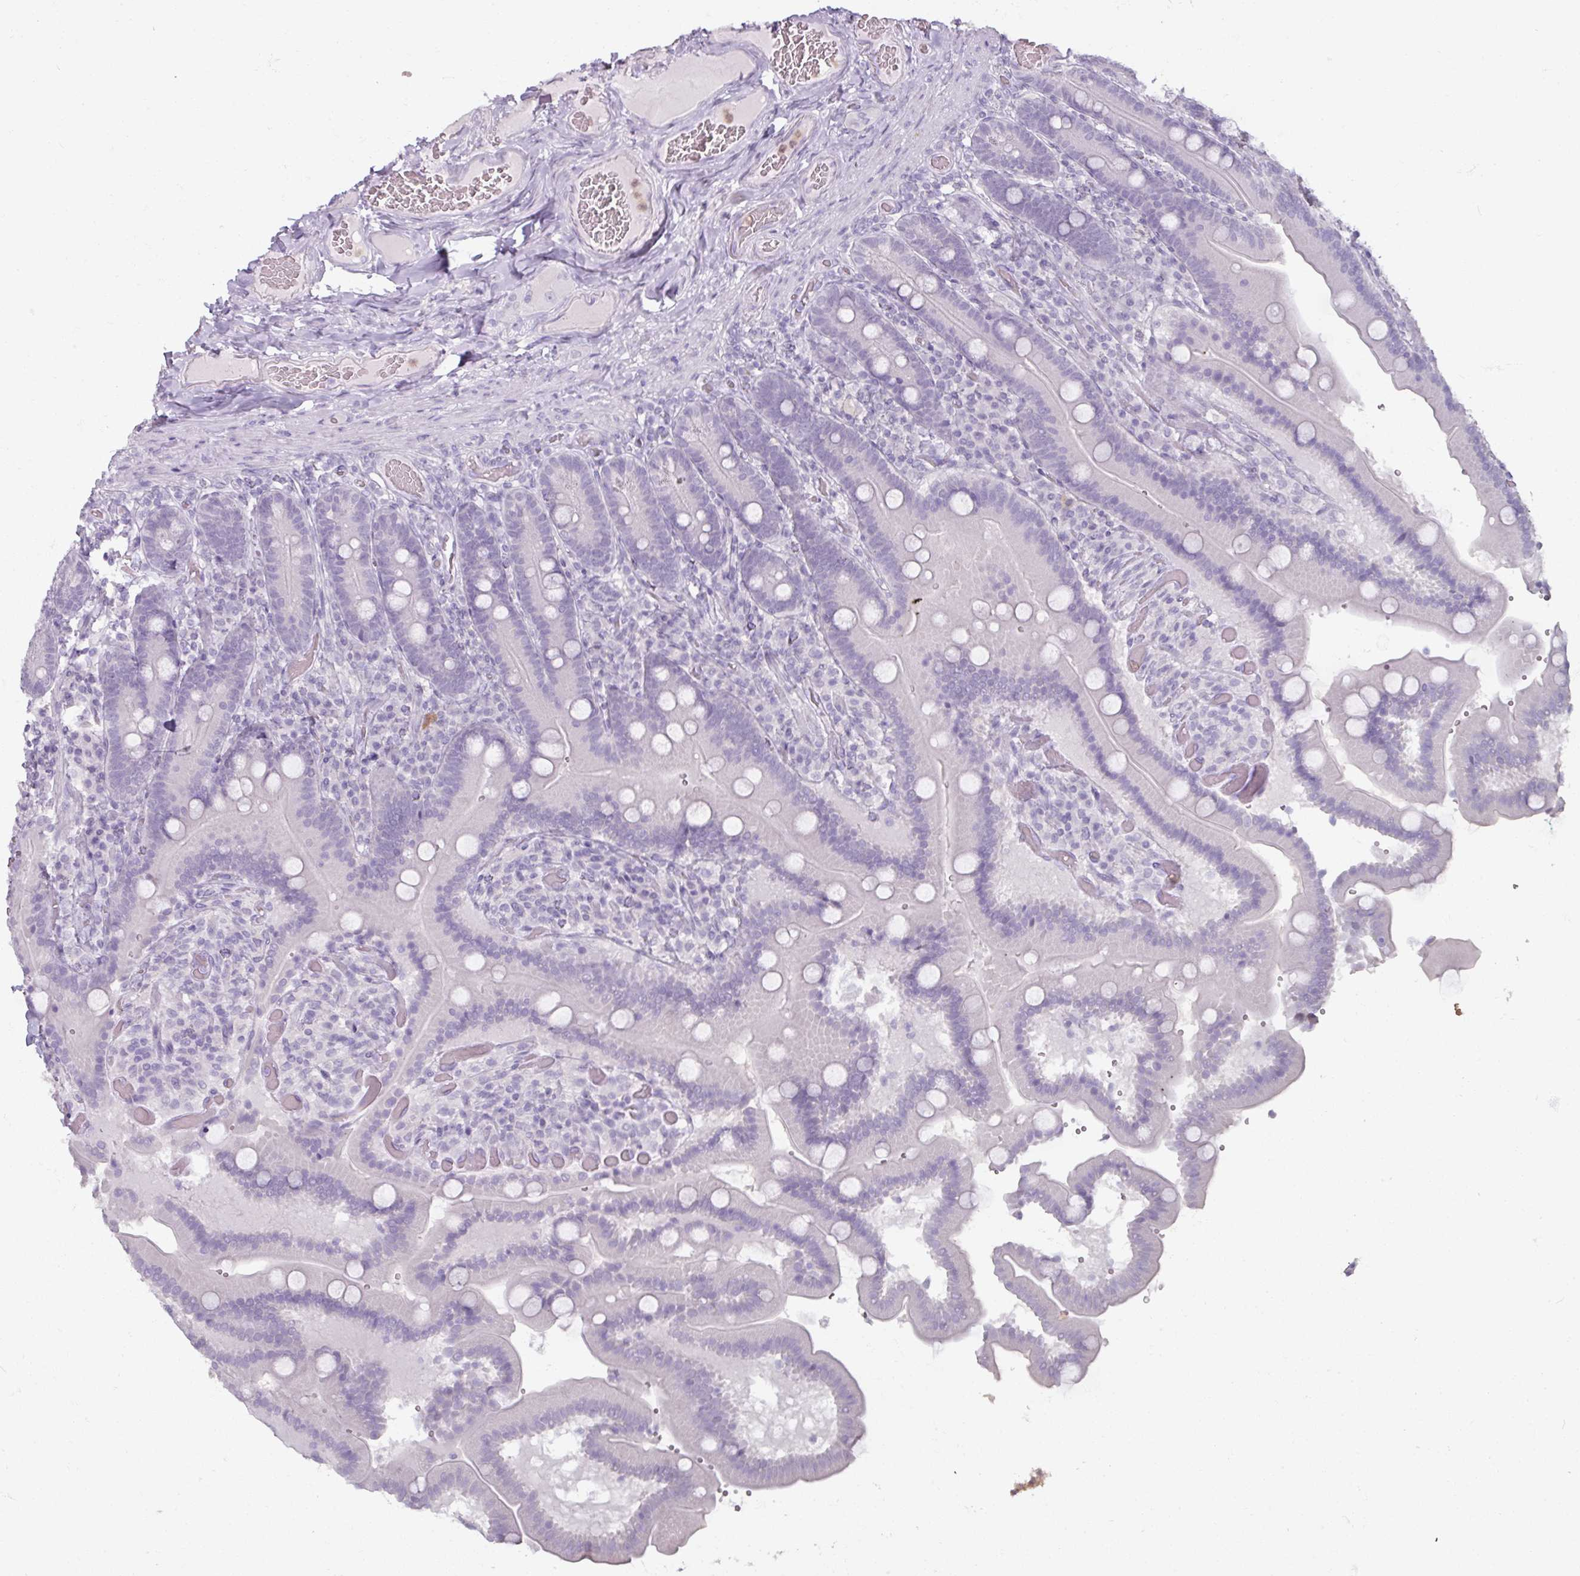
{"staining": {"intensity": "negative", "quantity": "none", "location": "none"}, "tissue": "duodenum", "cell_type": "Glandular cells", "image_type": "normal", "snomed": [{"axis": "morphology", "description": "Normal tissue, NOS"}, {"axis": "topography", "description": "Duodenum"}], "caption": "High power microscopy photomicrograph of an immunohistochemistry image of unremarkable duodenum, revealing no significant positivity in glandular cells.", "gene": "ARG1", "patient": {"sex": "female", "age": 62}}